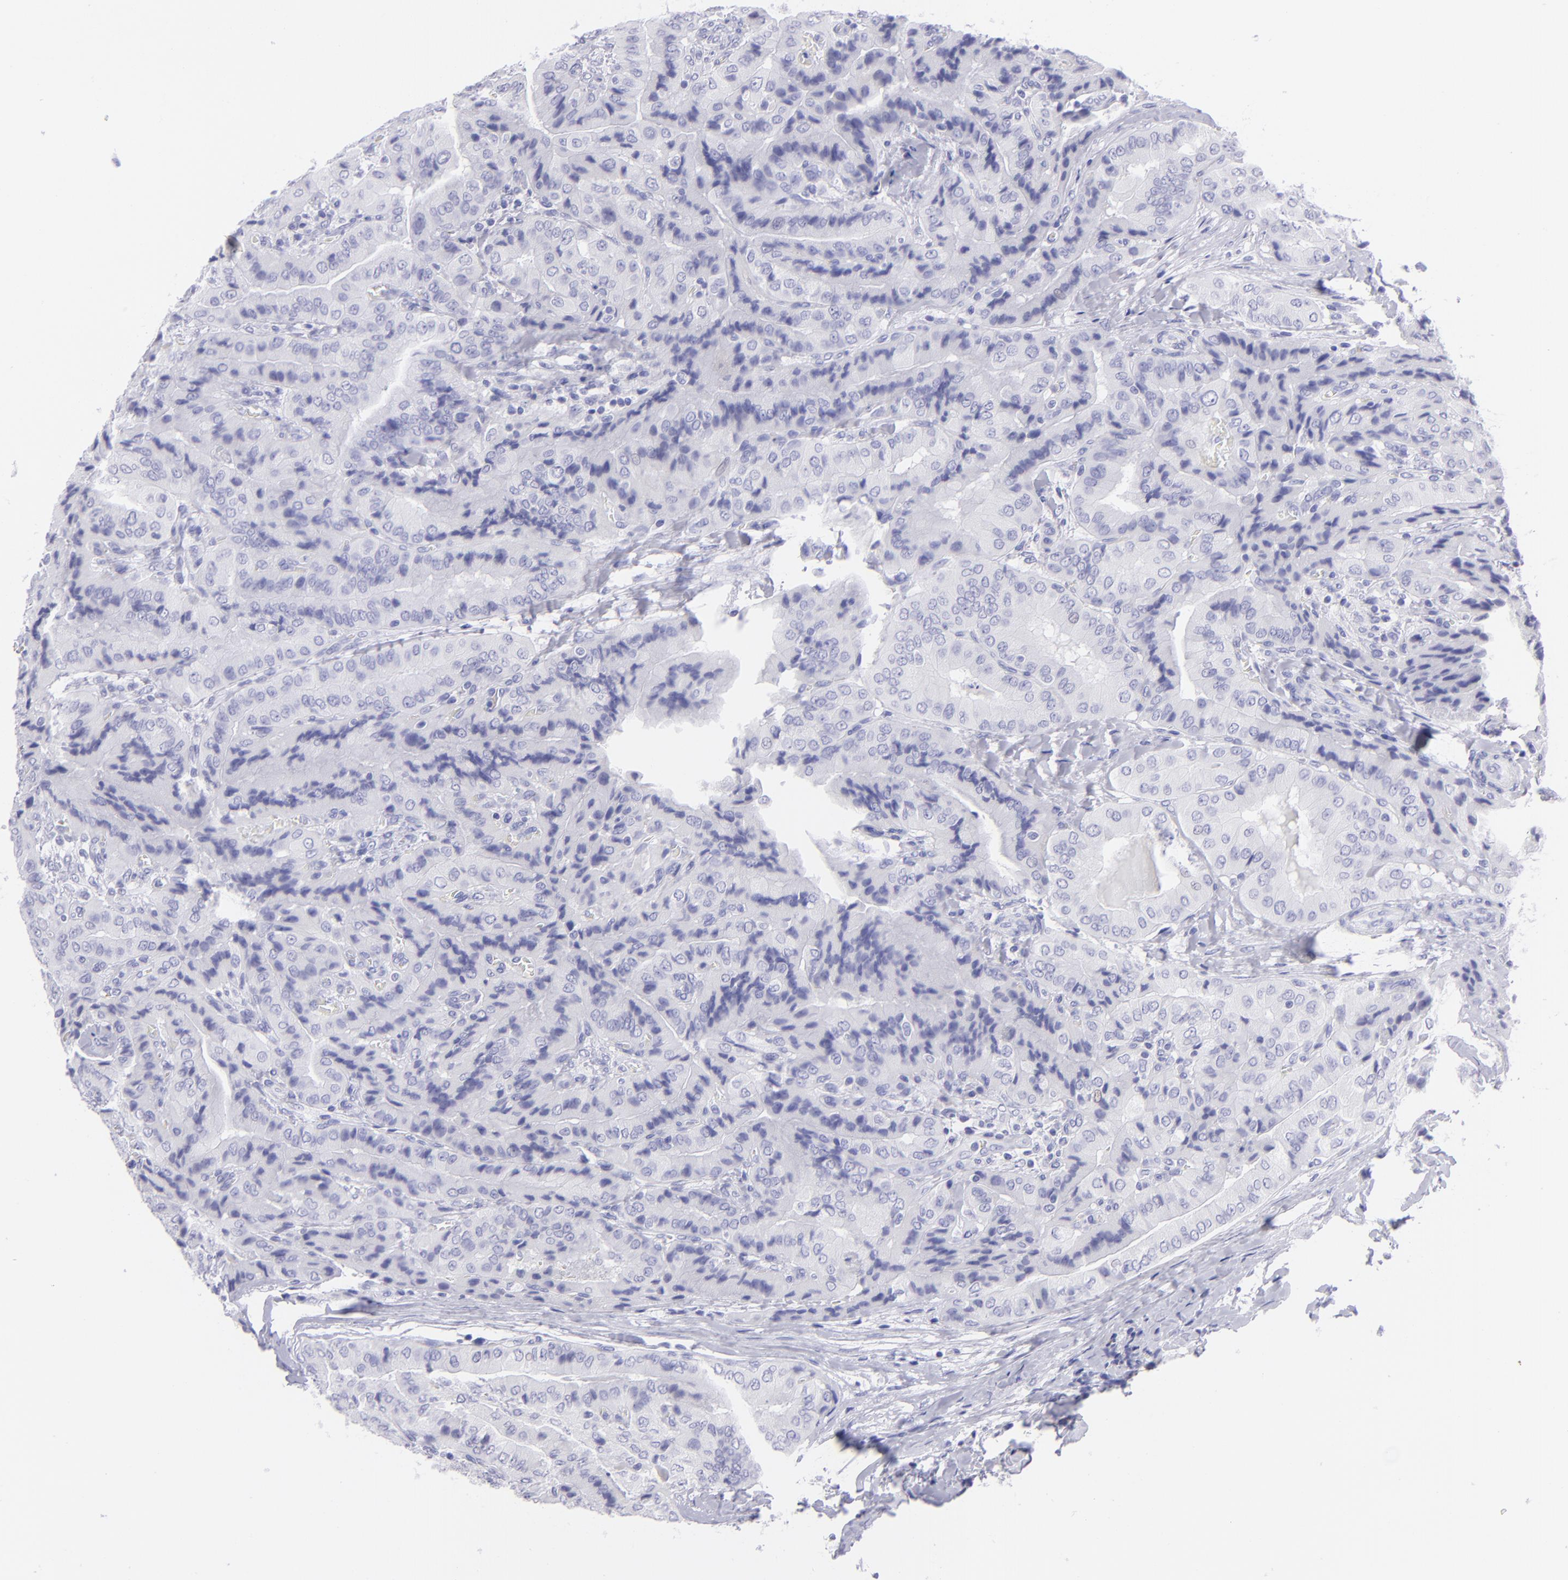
{"staining": {"intensity": "negative", "quantity": "none", "location": "none"}, "tissue": "thyroid cancer", "cell_type": "Tumor cells", "image_type": "cancer", "snomed": [{"axis": "morphology", "description": "Papillary adenocarcinoma, NOS"}, {"axis": "topography", "description": "Thyroid gland"}], "caption": "Tumor cells show no significant protein positivity in thyroid cancer (papillary adenocarcinoma).", "gene": "SLC1A2", "patient": {"sex": "female", "age": 71}}